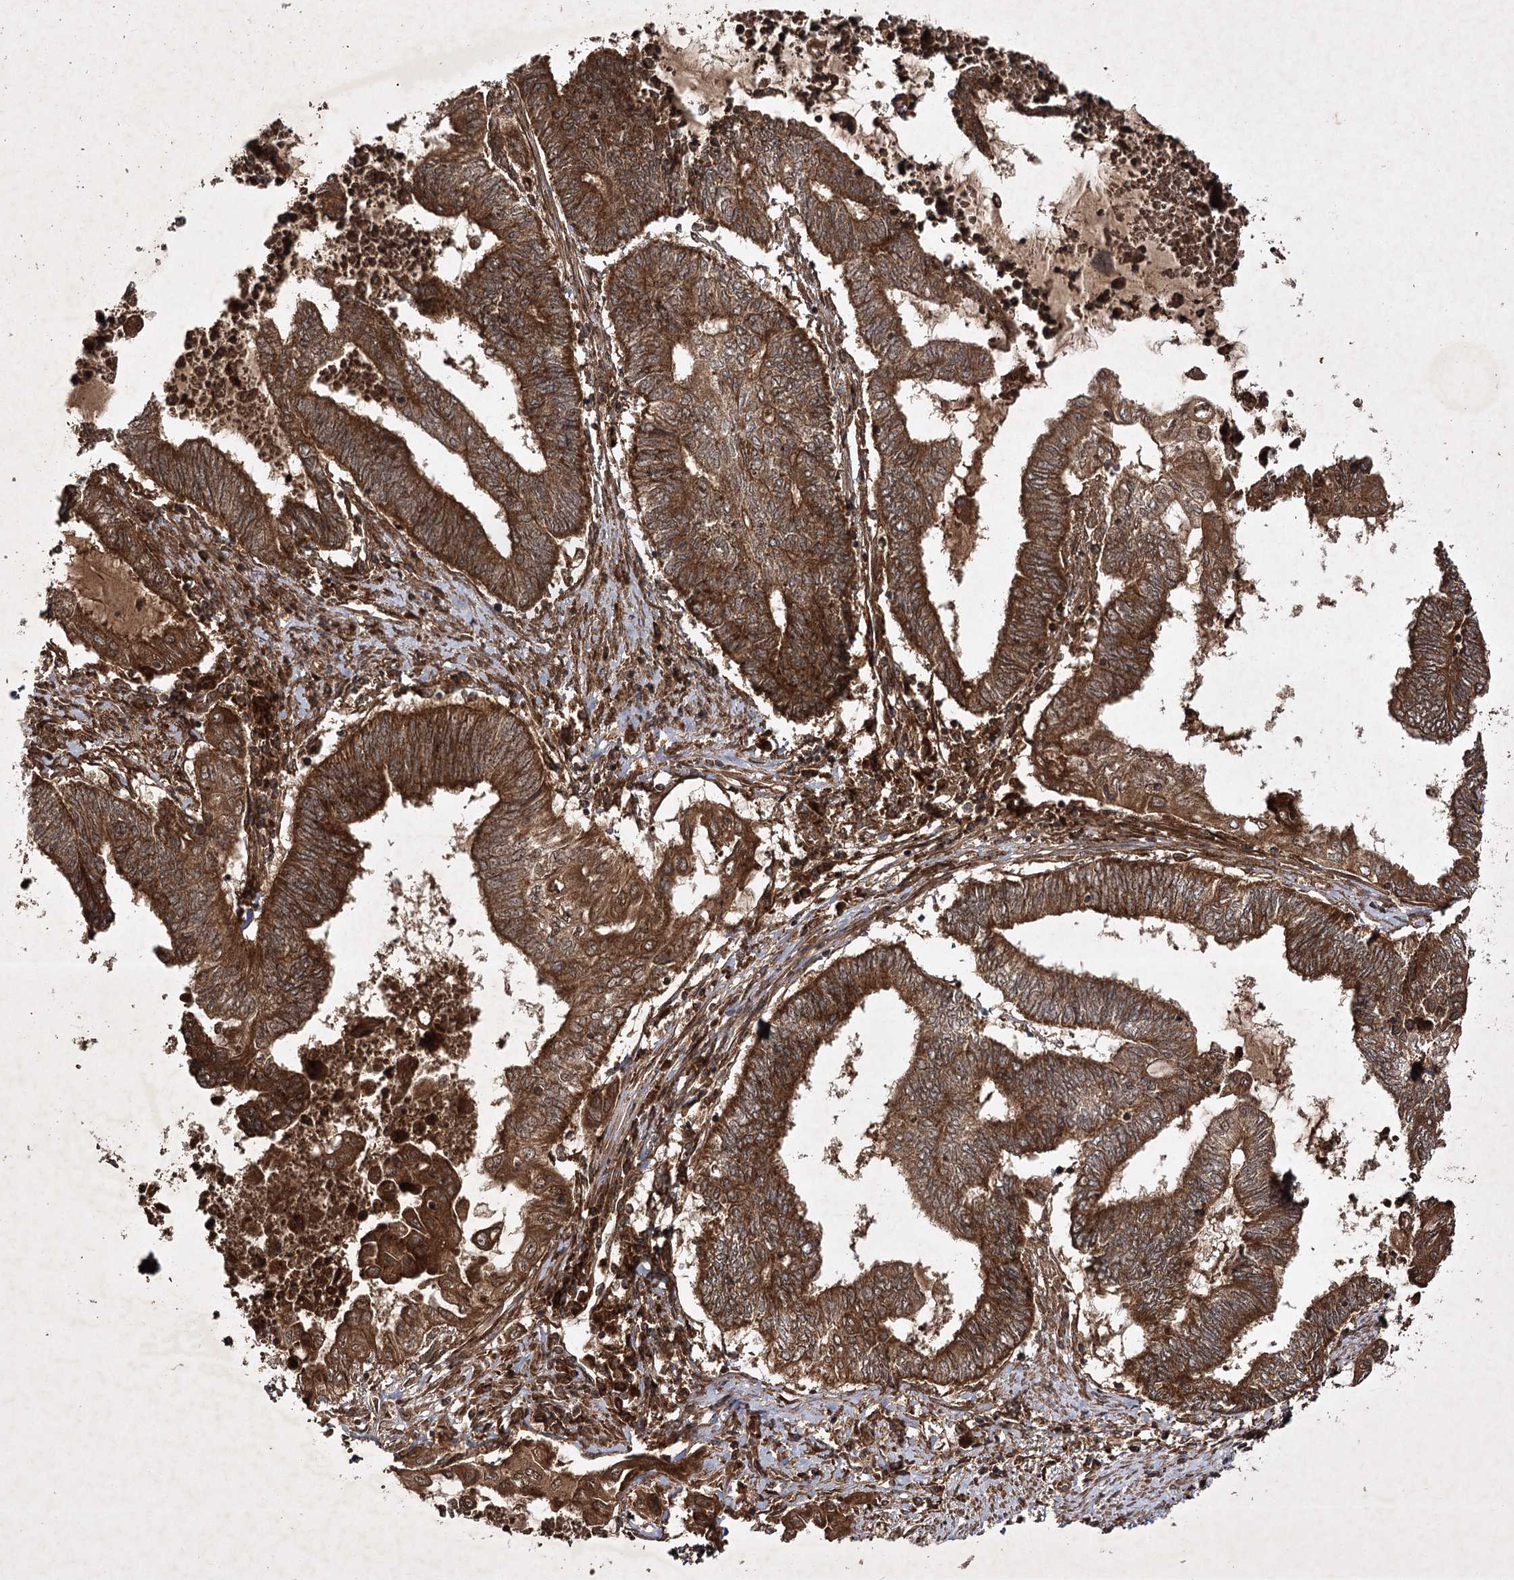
{"staining": {"intensity": "strong", "quantity": ">75%", "location": "cytoplasmic/membranous"}, "tissue": "endometrial cancer", "cell_type": "Tumor cells", "image_type": "cancer", "snomed": [{"axis": "morphology", "description": "Adenocarcinoma, NOS"}, {"axis": "topography", "description": "Uterus"}, {"axis": "topography", "description": "Endometrium"}], "caption": "Protein staining reveals strong cytoplasmic/membranous positivity in about >75% of tumor cells in endometrial cancer (adenocarcinoma).", "gene": "DNAJC13", "patient": {"sex": "female", "age": 70}}